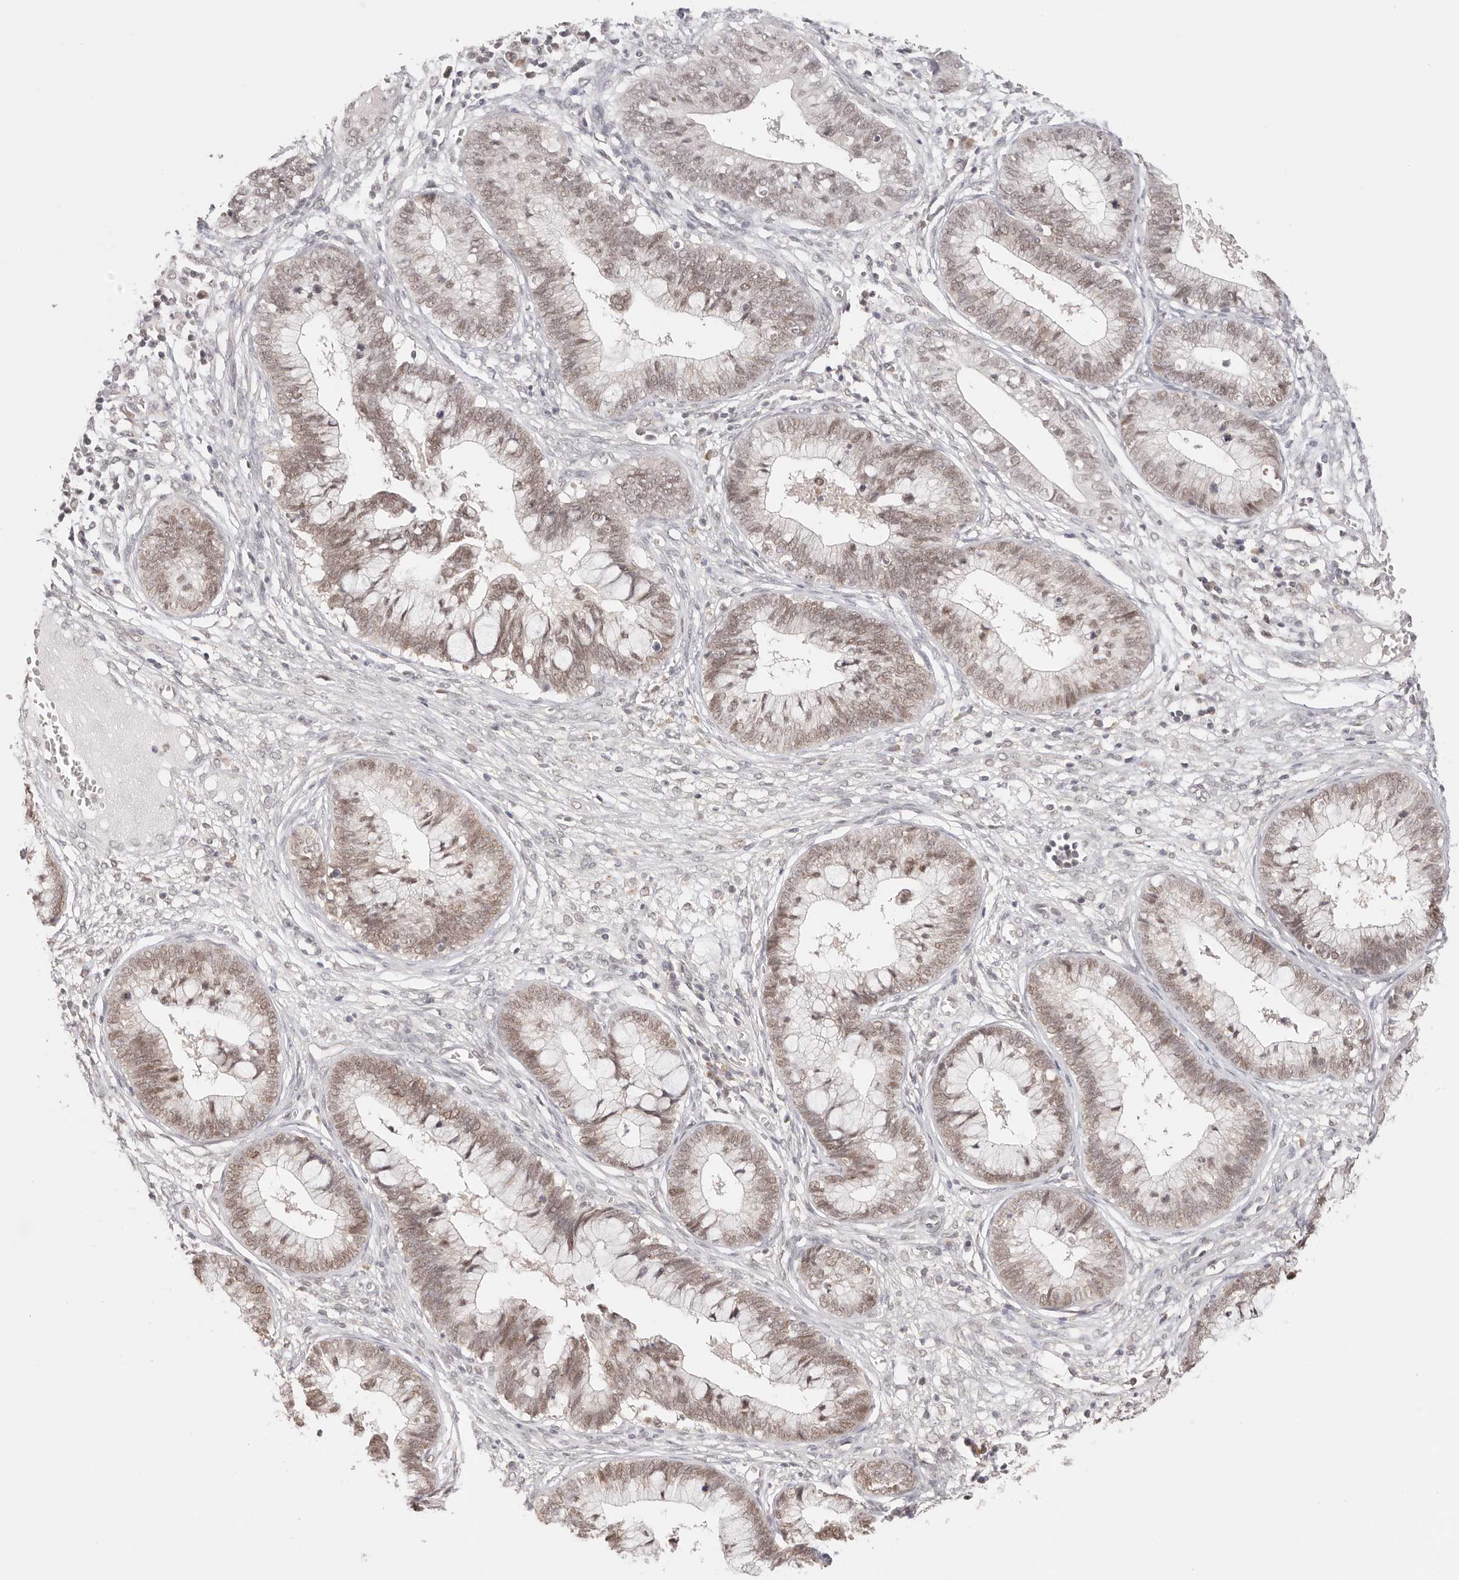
{"staining": {"intensity": "weak", "quantity": ">75%", "location": "nuclear"}, "tissue": "cervical cancer", "cell_type": "Tumor cells", "image_type": "cancer", "snomed": [{"axis": "morphology", "description": "Adenocarcinoma, NOS"}, {"axis": "topography", "description": "Cervix"}], "caption": "Immunohistochemistry photomicrograph of neoplastic tissue: cervical cancer (adenocarcinoma) stained using immunohistochemistry (IHC) exhibits low levels of weak protein expression localized specifically in the nuclear of tumor cells, appearing as a nuclear brown color.", "gene": "RFC3", "patient": {"sex": "female", "age": 44}}